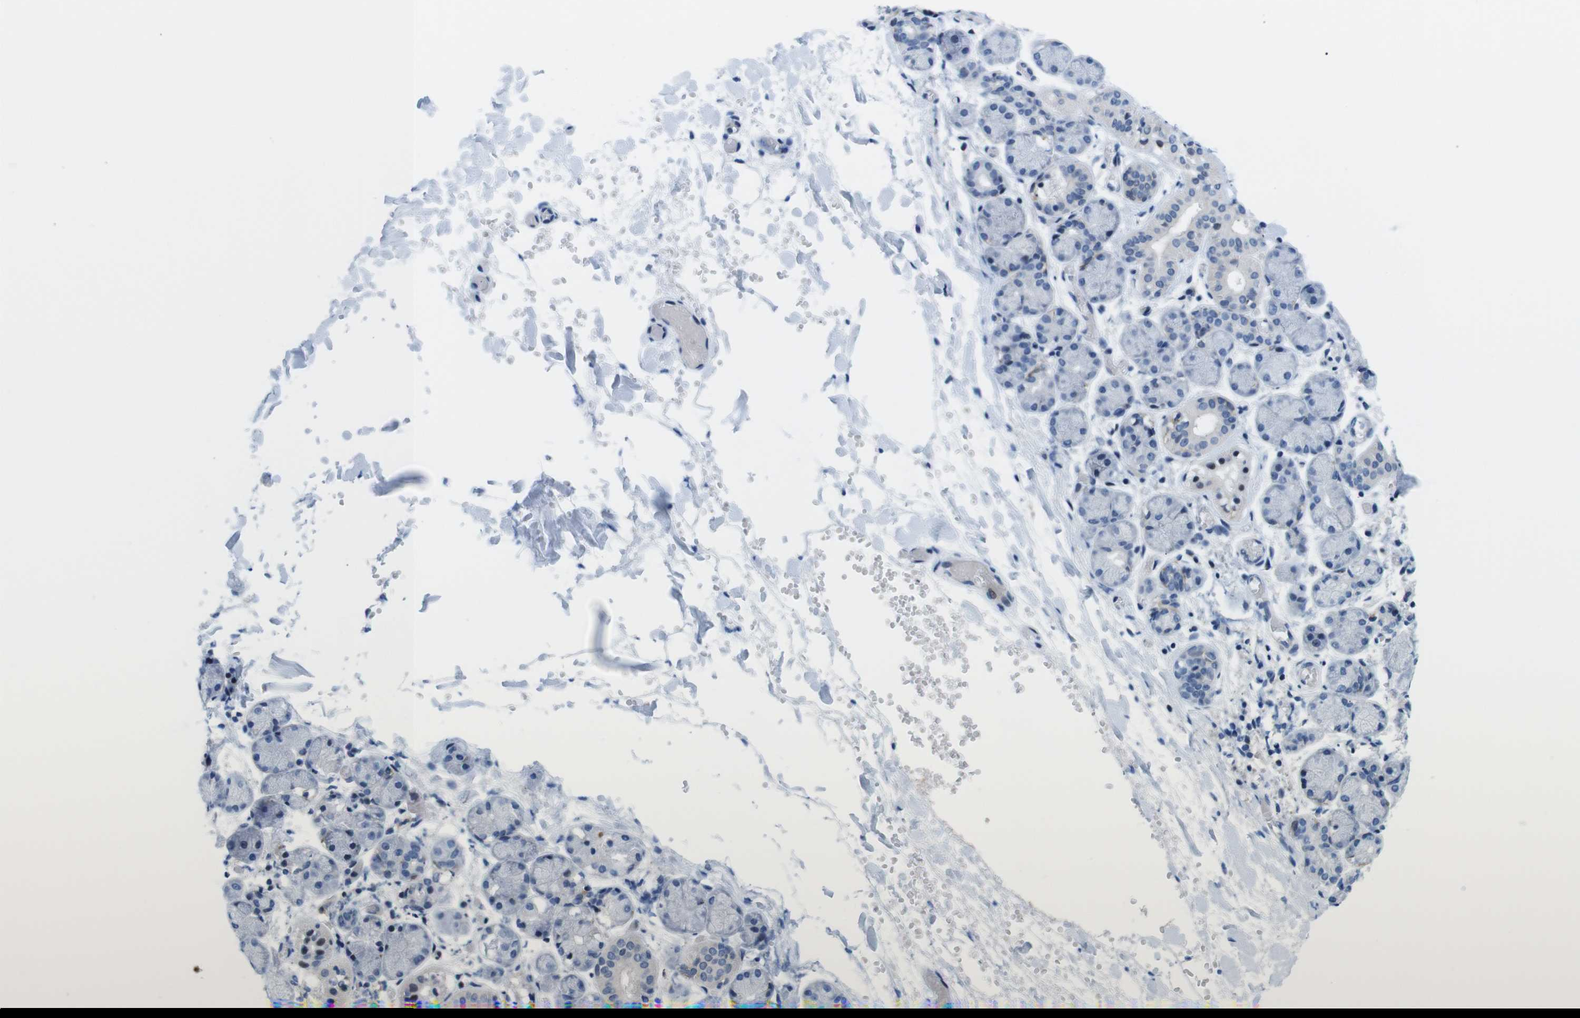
{"staining": {"intensity": "weak", "quantity": "<25%", "location": "cytoplasmic/membranous"}, "tissue": "salivary gland", "cell_type": "Glandular cells", "image_type": "normal", "snomed": [{"axis": "morphology", "description": "Normal tissue, NOS"}, {"axis": "topography", "description": "Salivary gland"}], "caption": "Immunohistochemical staining of unremarkable human salivary gland reveals no significant staining in glandular cells. The staining is performed using DAB brown chromogen with nuclei counter-stained in using hematoxylin.", "gene": "CD300C", "patient": {"sex": "female", "age": 24}}